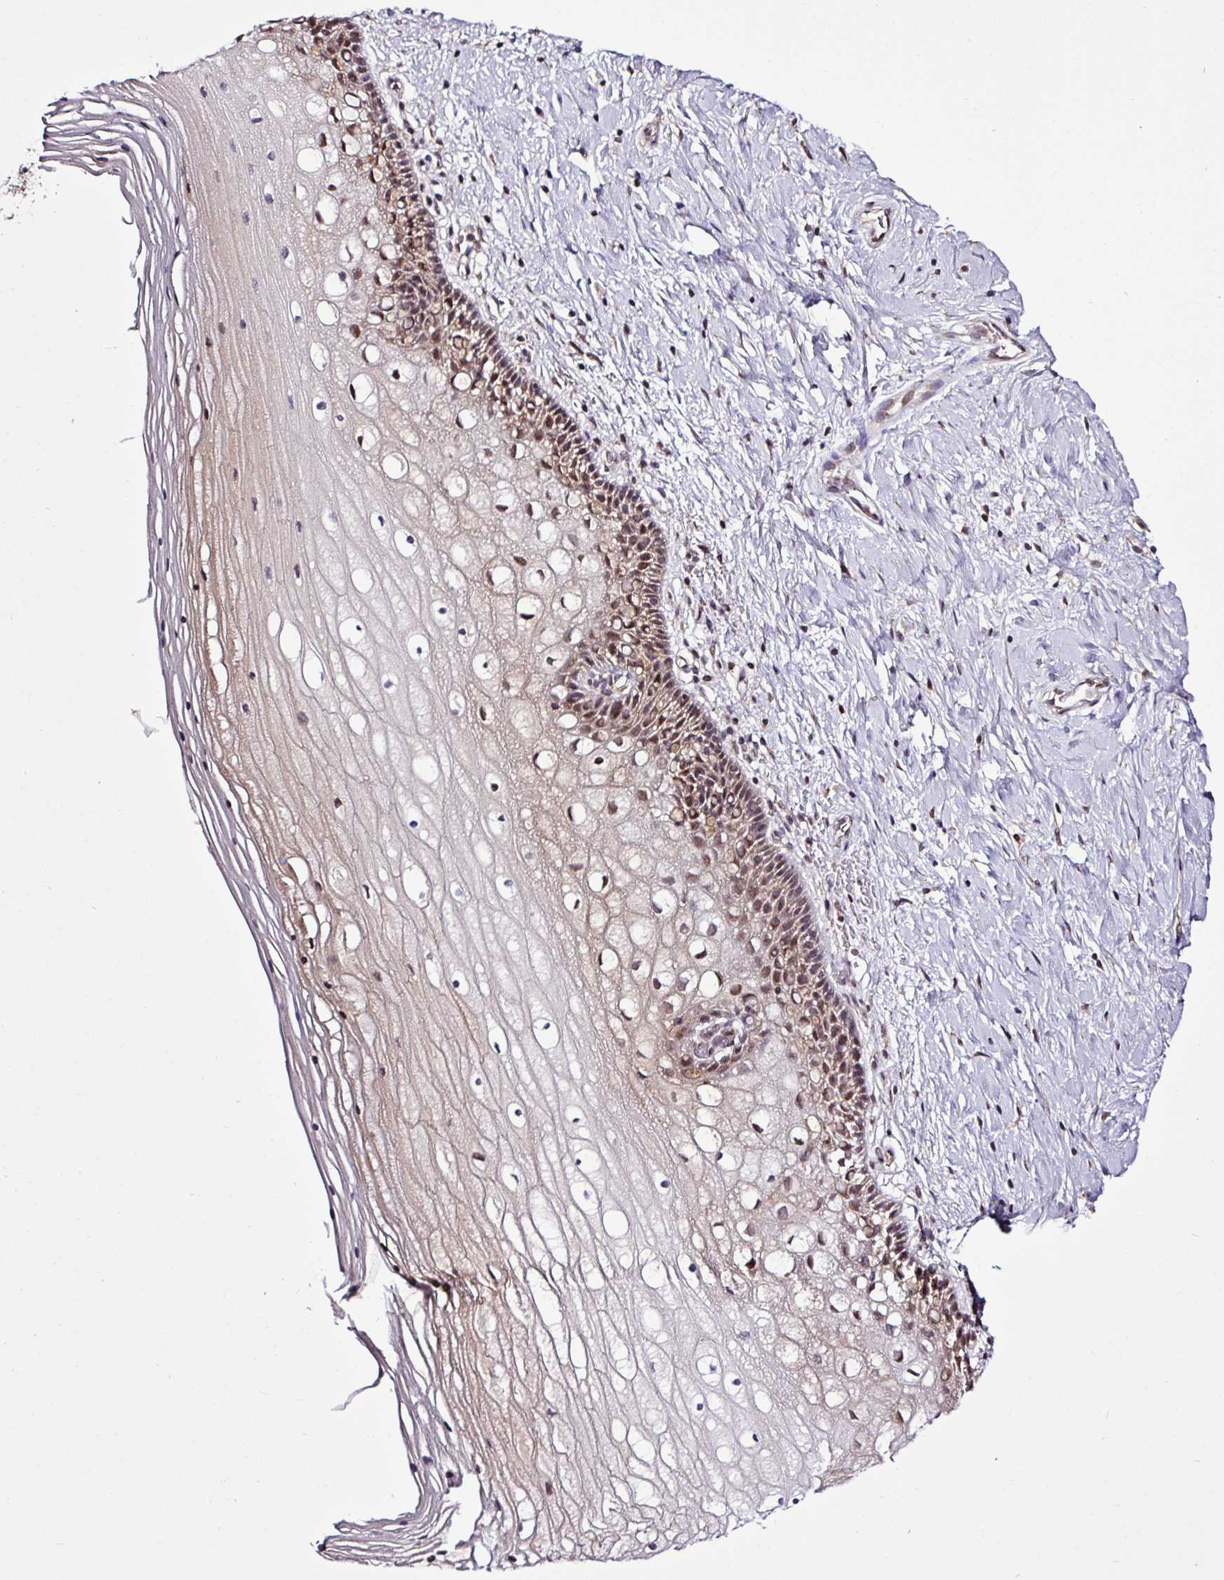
{"staining": {"intensity": "moderate", "quantity": ">75%", "location": "cytoplasmic/membranous,nuclear"}, "tissue": "cervix", "cell_type": "Glandular cells", "image_type": "normal", "snomed": [{"axis": "morphology", "description": "Normal tissue, NOS"}, {"axis": "topography", "description": "Cervix"}], "caption": "This photomicrograph exhibits benign cervix stained with immunohistochemistry to label a protein in brown. The cytoplasmic/membranous,nuclear of glandular cells show moderate positivity for the protein. Nuclei are counter-stained blue.", "gene": "ITPKC", "patient": {"sex": "female", "age": 36}}